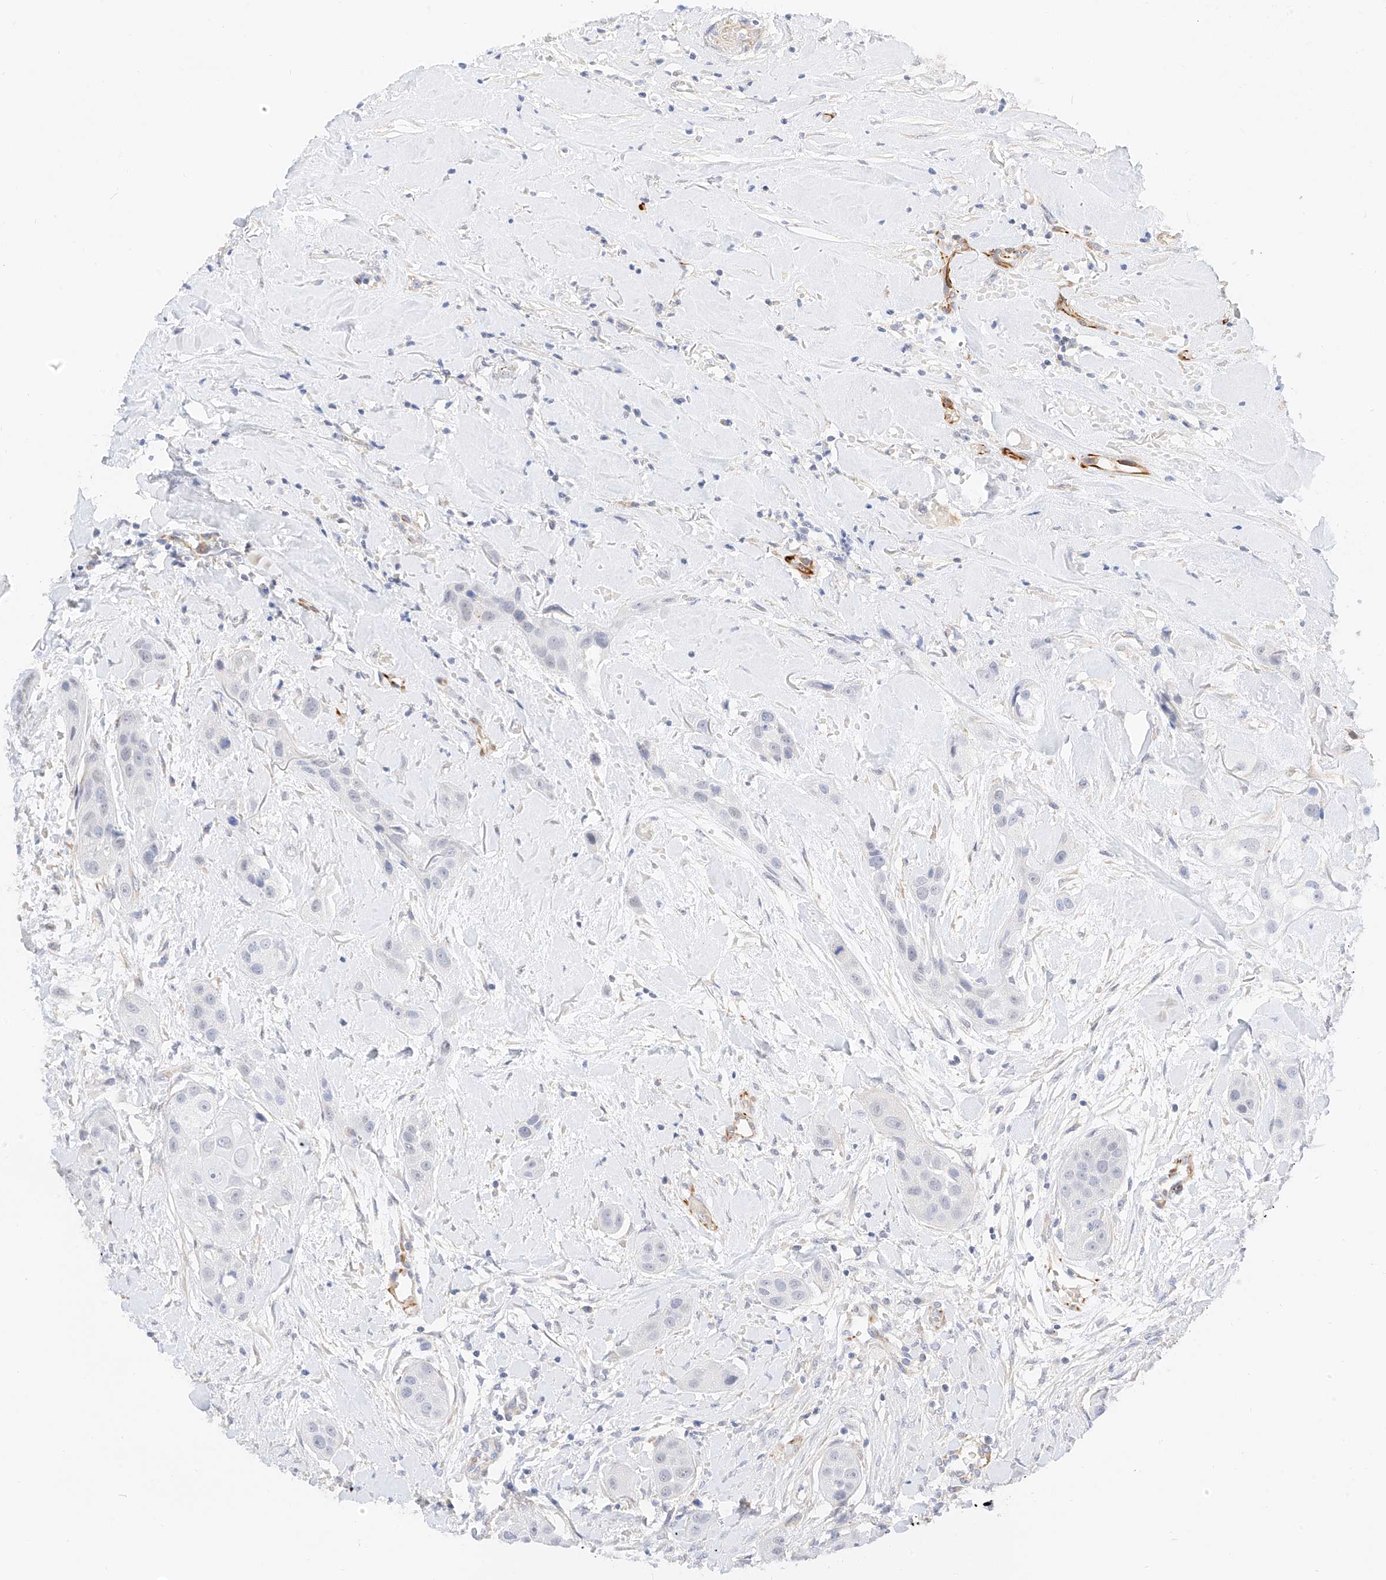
{"staining": {"intensity": "negative", "quantity": "none", "location": "none"}, "tissue": "head and neck cancer", "cell_type": "Tumor cells", "image_type": "cancer", "snomed": [{"axis": "morphology", "description": "Normal tissue, NOS"}, {"axis": "morphology", "description": "Squamous cell carcinoma, NOS"}, {"axis": "topography", "description": "Skeletal muscle"}, {"axis": "topography", "description": "Head-Neck"}], "caption": "This histopathology image is of head and neck cancer (squamous cell carcinoma) stained with immunohistochemistry to label a protein in brown with the nuclei are counter-stained blue. There is no staining in tumor cells.", "gene": "CDCP2", "patient": {"sex": "male", "age": 51}}